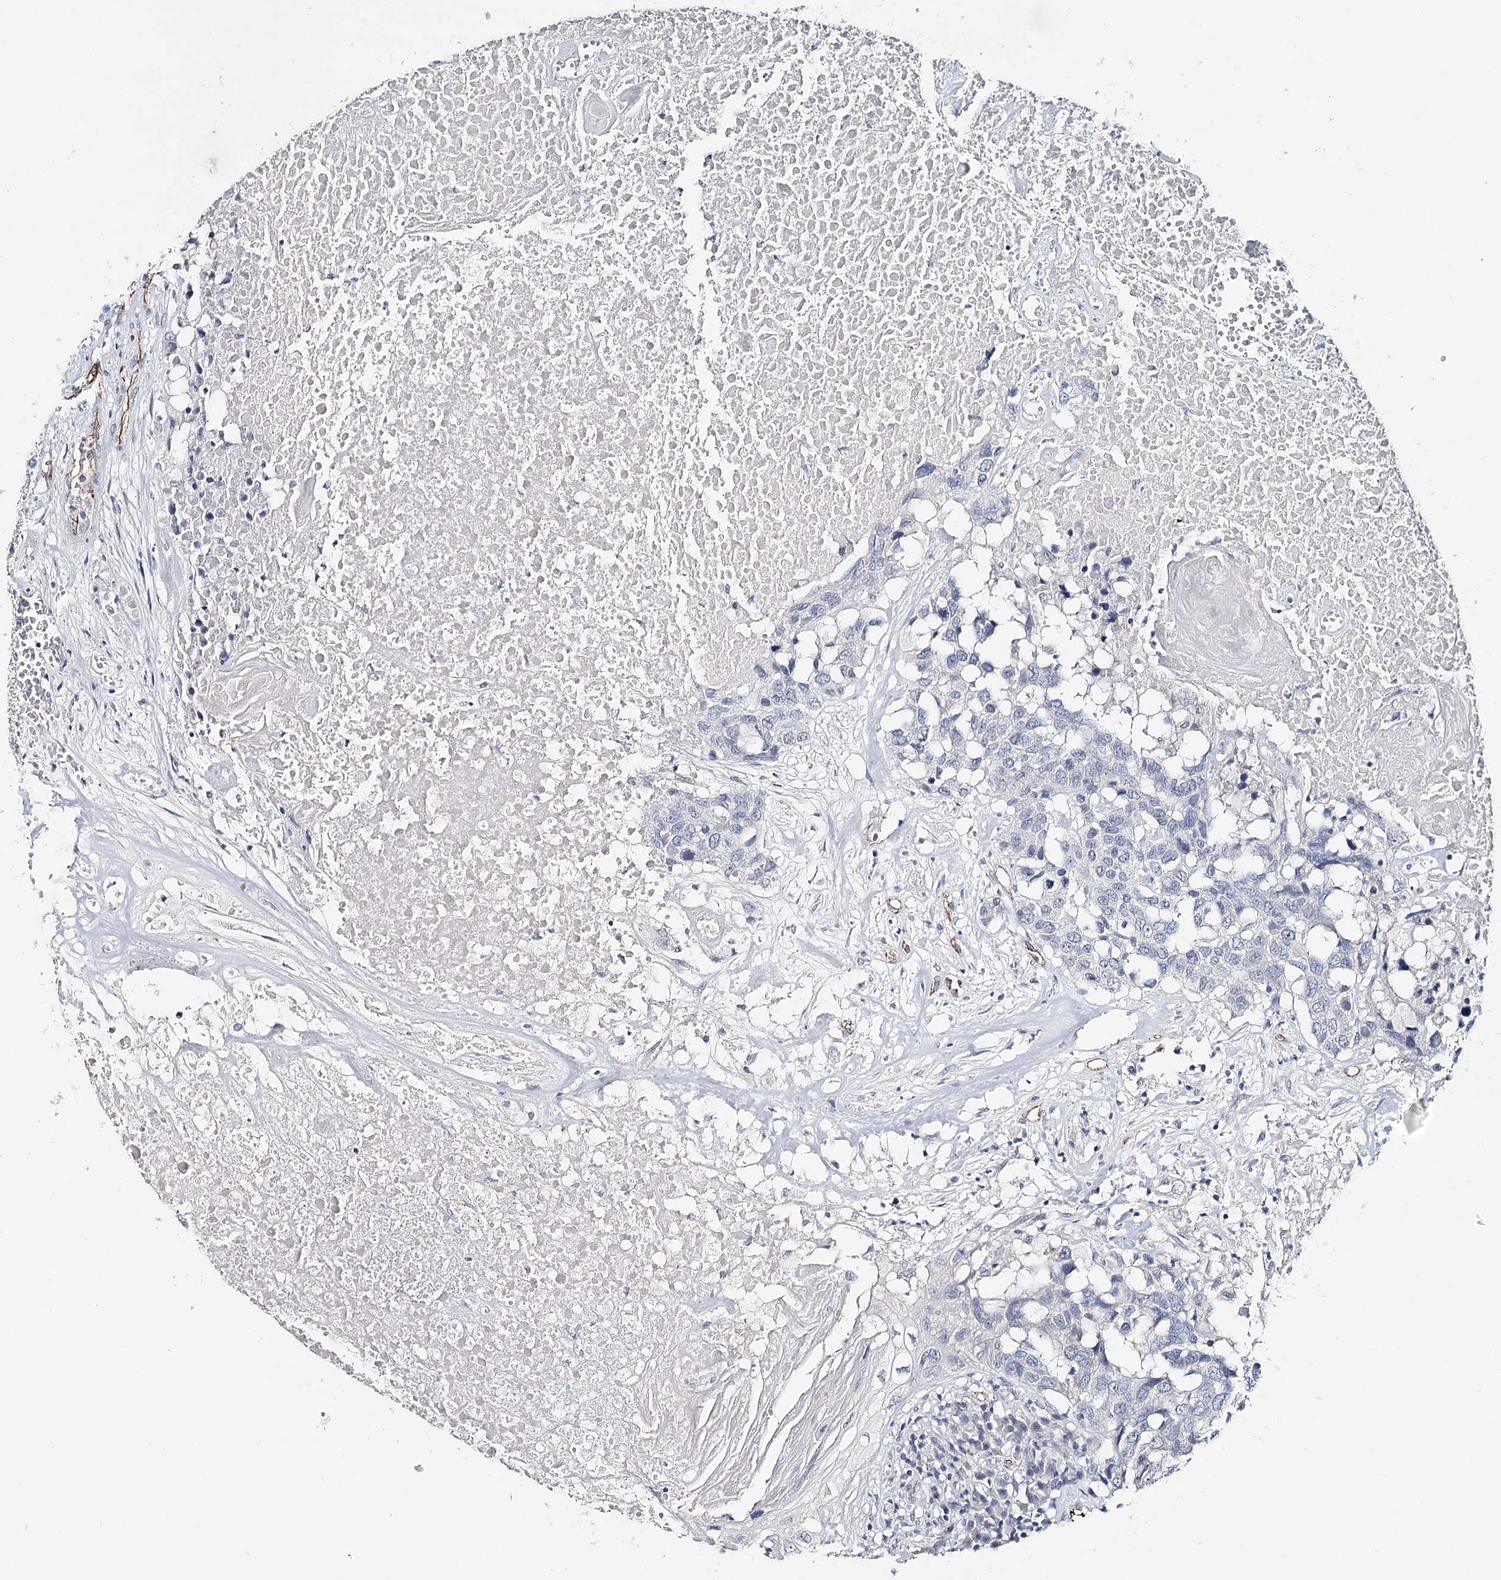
{"staining": {"intensity": "negative", "quantity": "none", "location": "none"}, "tissue": "head and neck cancer", "cell_type": "Tumor cells", "image_type": "cancer", "snomed": [{"axis": "morphology", "description": "Squamous cell carcinoma, NOS"}, {"axis": "topography", "description": "Head-Neck"}], "caption": "IHC of human head and neck squamous cell carcinoma displays no positivity in tumor cells. (Brightfield microscopy of DAB immunohistochemistry (IHC) at high magnification).", "gene": "SYNPO", "patient": {"sex": "male", "age": 66}}